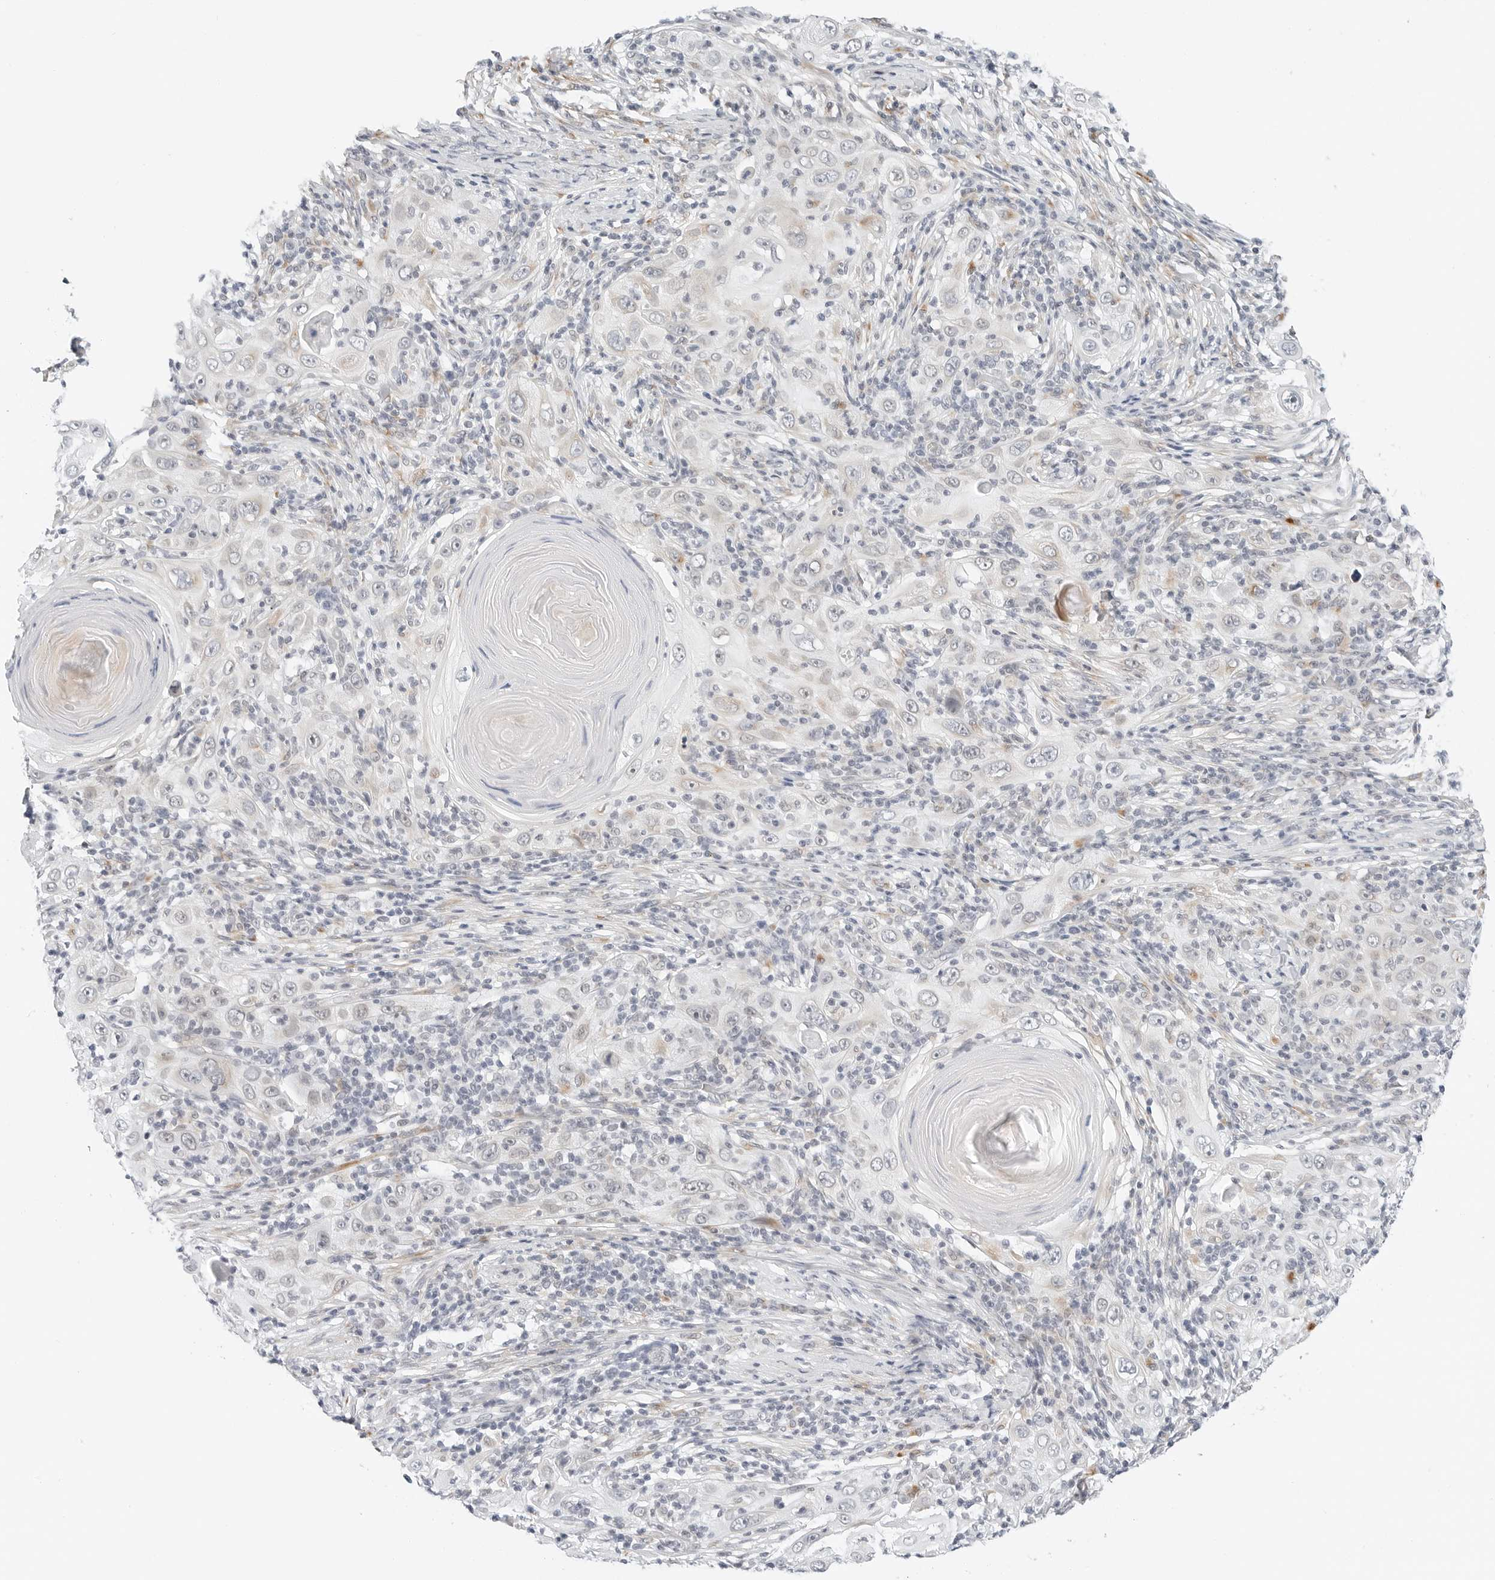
{"staining": {"intensity": "weak", "quantity": "<25%", "location": "cytoplasmic/membranous"}, "tissue": "skin cancer", "cell_type": "Tumor cells", "image_type": "cancer", "snomed": [{"axis": "morphology", "description": "Squamous cell carcinoma, NOS"}, {"axis": "topography", "description": "Skin"}], "caption": "Immunohistochemistry (IHC) of human skin cancer shows no positivity in tumor cells.", "gene": "TSEN2", "patient": {"sex": "female", "age": 88}}